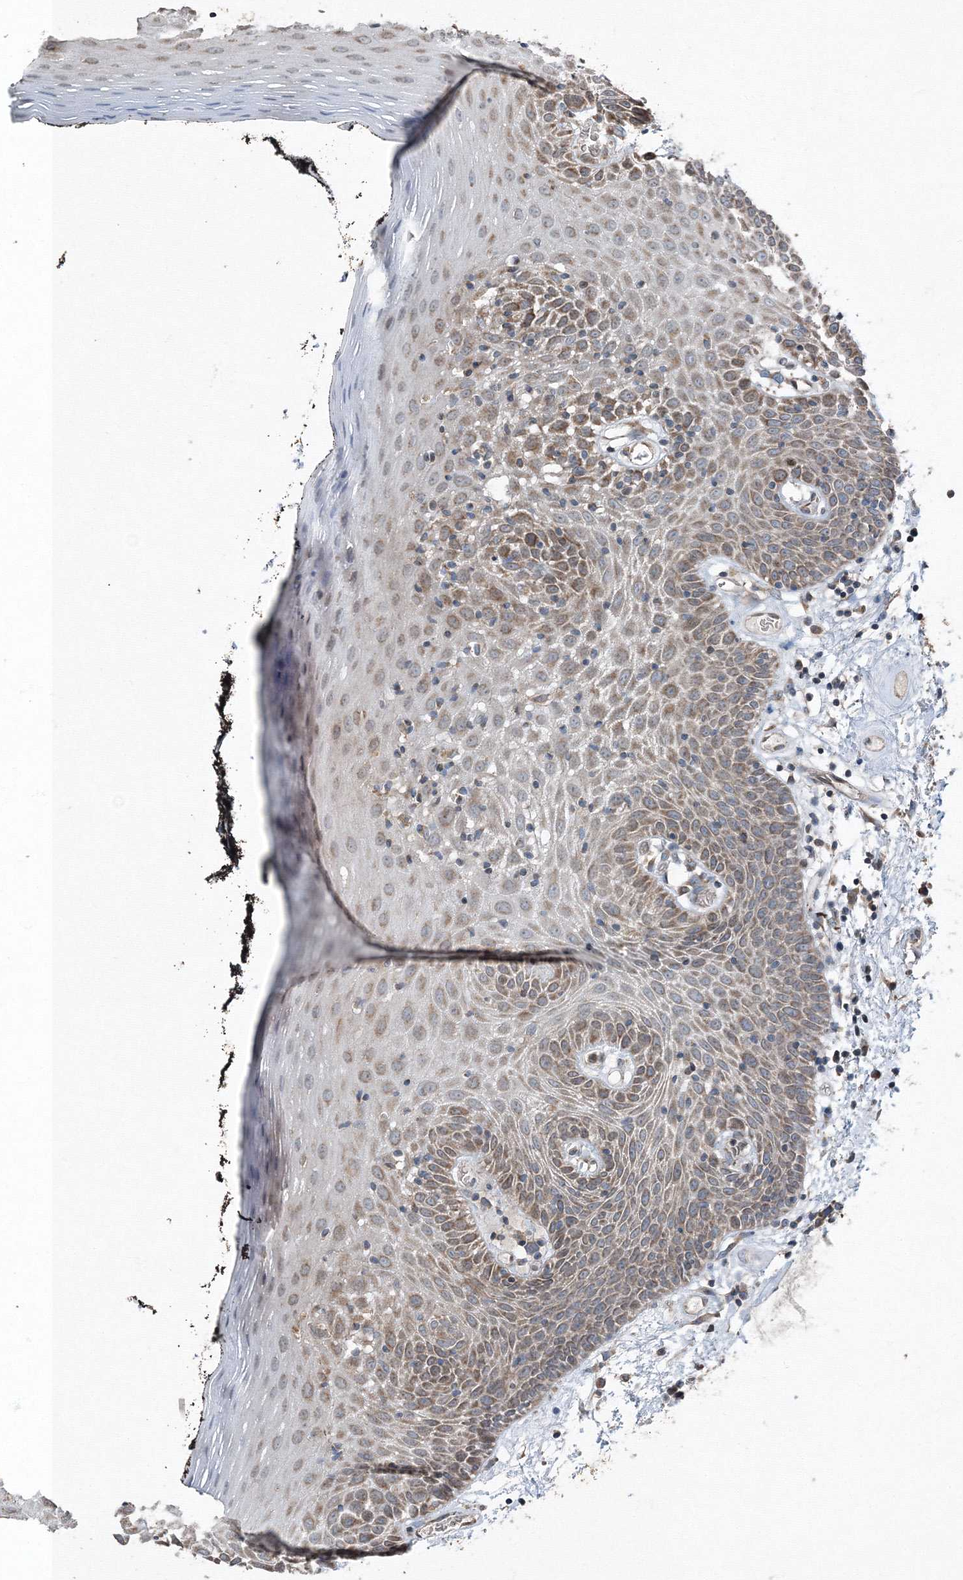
{"staining": {"intensity": "moderate", "quantity": ">75%", "location": "cytoplasmic/membranous"}, "tissue": "oral mucosa", "cell_type": "Squamous epithelial cells", "image_type": "normal", "snomed": [{"axis": "morphology", "description": "Normal tissue, NOS"}, {"axis": "topography", "description": "Oral tissue"}], "caption": "Immunohistochemical staining of unremarkable human oral mucosa demonstrates >75% levels of moderate cytoplasmic/membranous protein expression in about >75% of squamous epithelial cells.", "gene": "AASDH", "patient": {"sex": "male", "age": 74}}